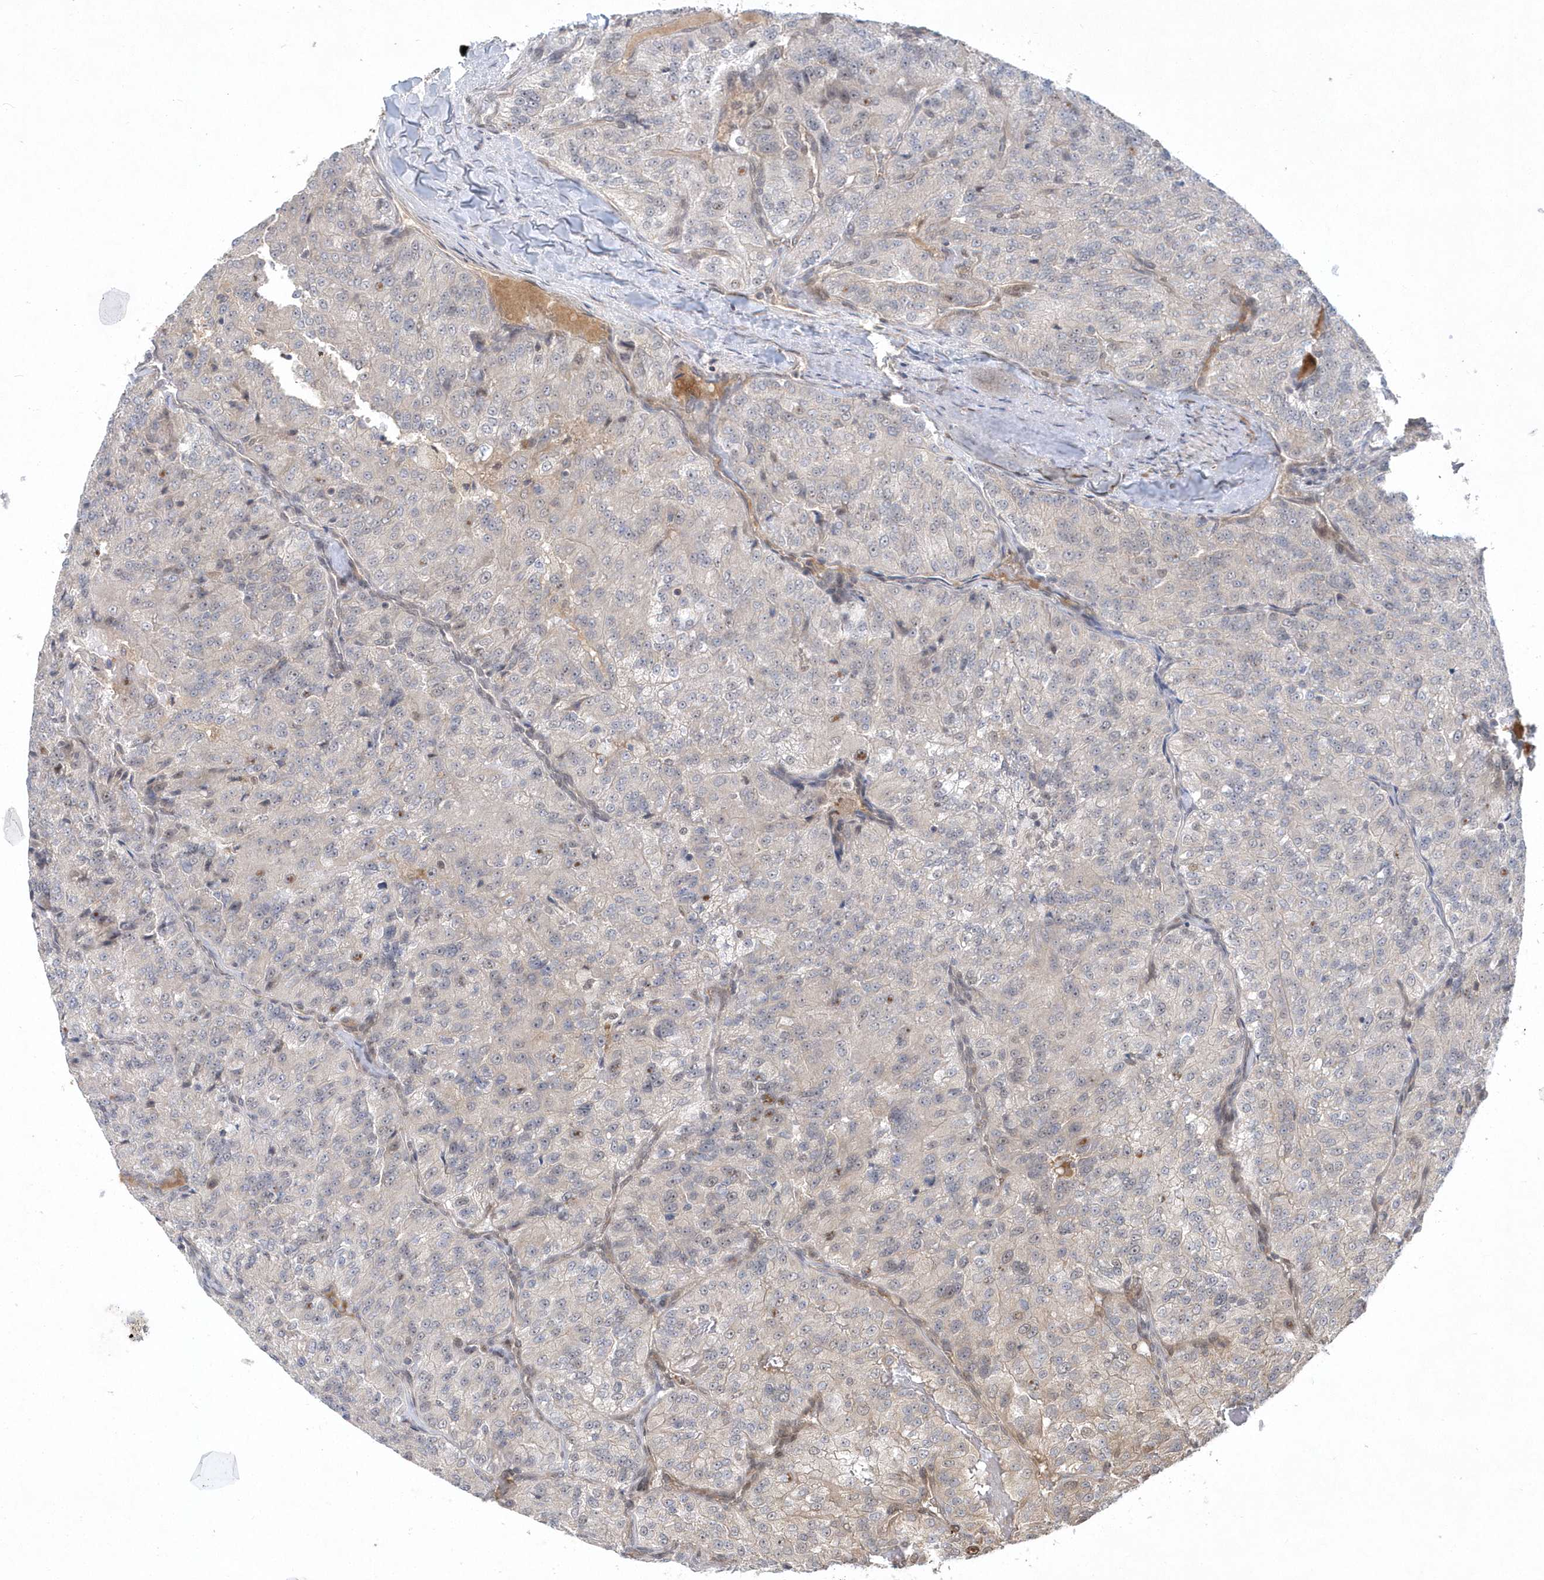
{"staining": {"intensity": "weak", "quantity": "<25%", "location": "cytoplasmic/membranous"}, "tissue": "renal cancer", "cell_type": "Tumor cells", "image_type": "cancer", "snomed": [{"axis": "morphology", "description": "Adenocarcinoma, NOS"}, {"axis": "topography", "description": "Kidney"}], "caption": "DAB immunohistochemical staining of human adenocarcinoma (renal) shows no significant positivity in tumor cells.", "gene": "MXI1", "patient": {"sex": "female", "age": 63}}